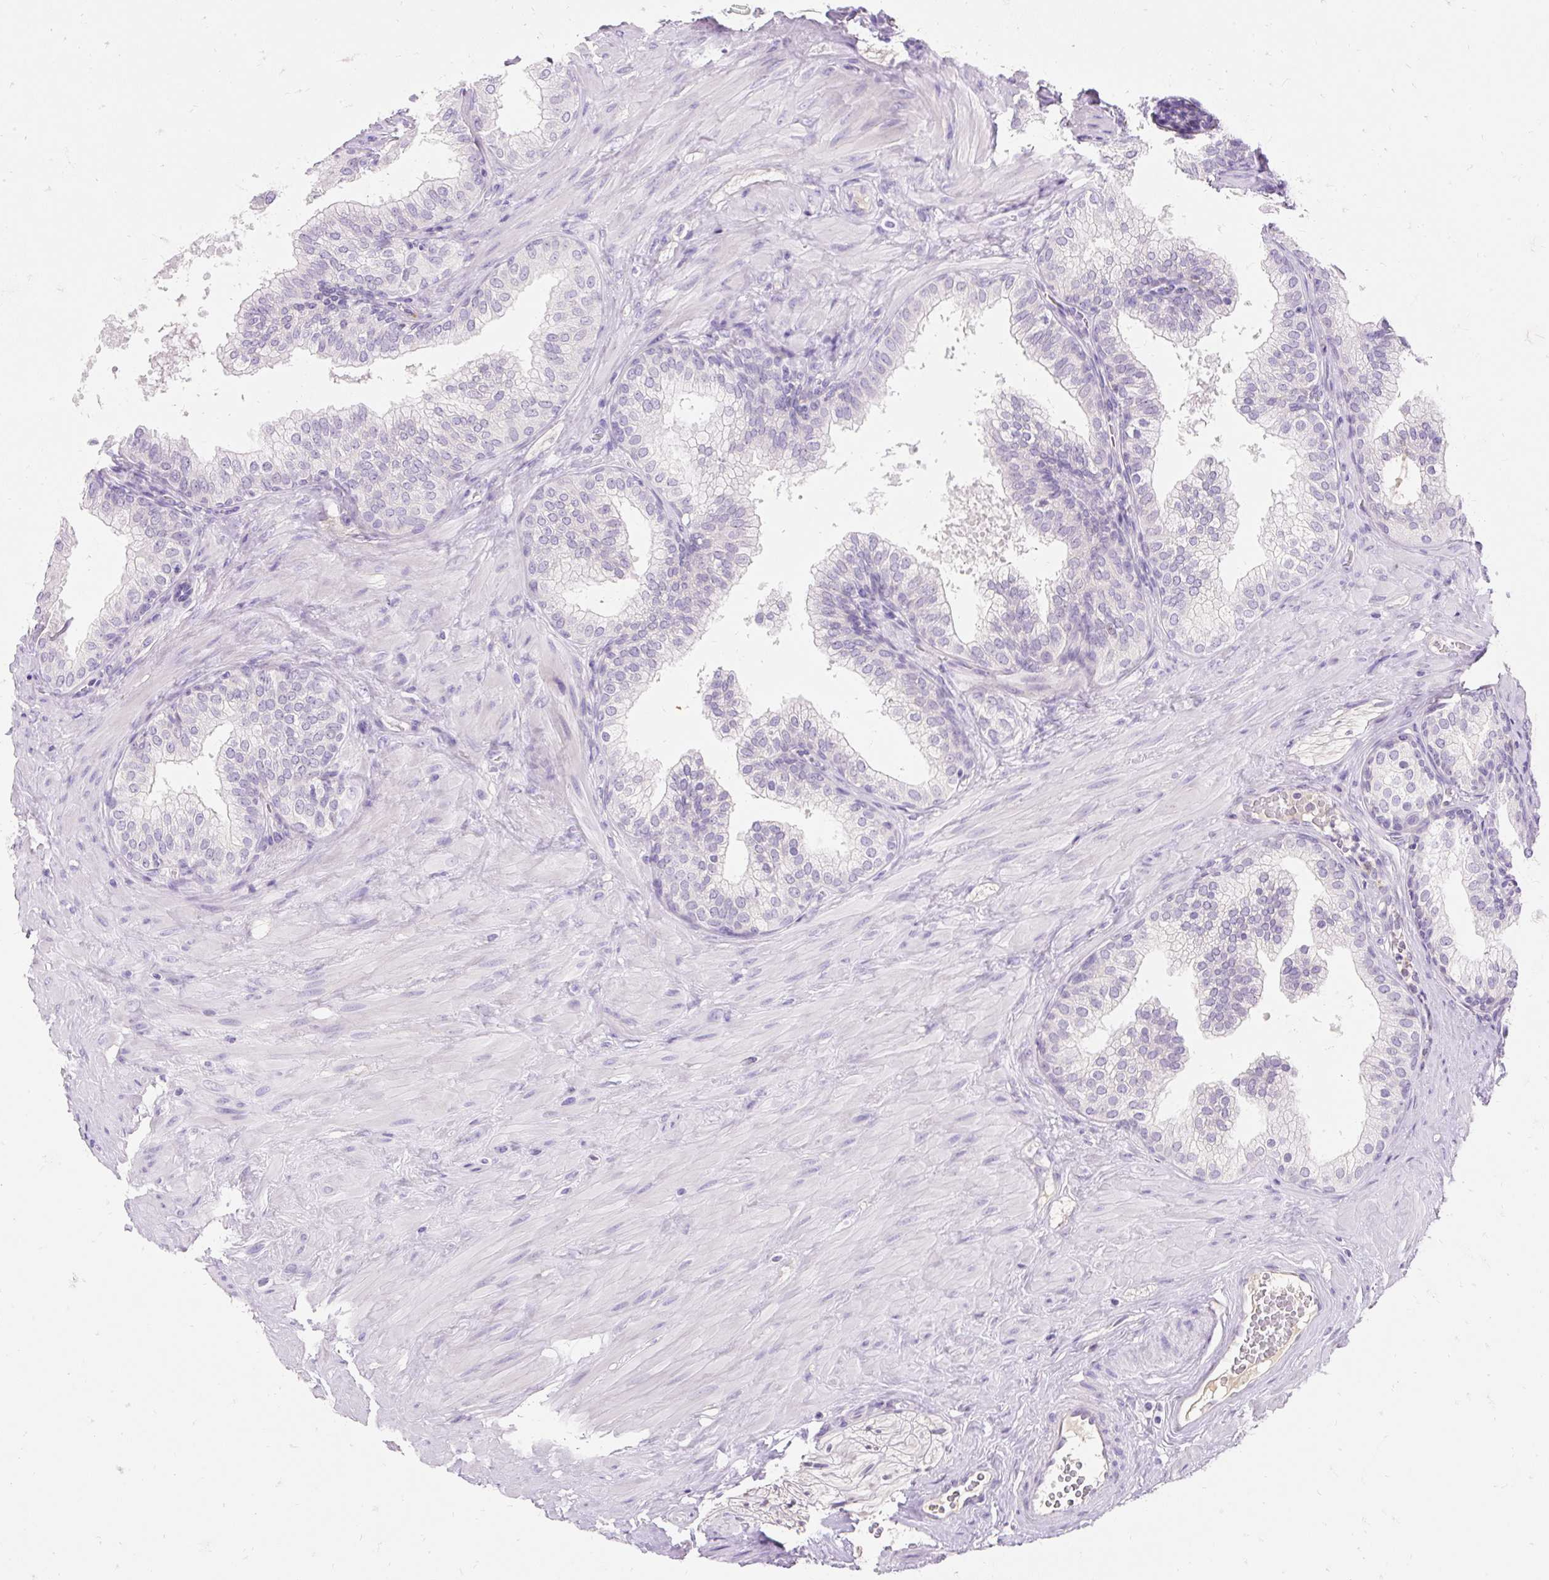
{"staining": {"intensity": "negative", "quantity": "none", "location": "none"}, "tissue": "prostate", "cell_type": "Glandular cells", "image_type": "normal", "snomed": [{"axis": "morphology", "description": "Normal tissue, NOS"}, {"axis": "topography", "description": "Prostate"}], "caption": "Human prostate stained for a protein using immunohistochemistry reveals no staining in glandular cells.", "gene": "TMEM150C", "patient": {"sex": "male", "age": 60}}